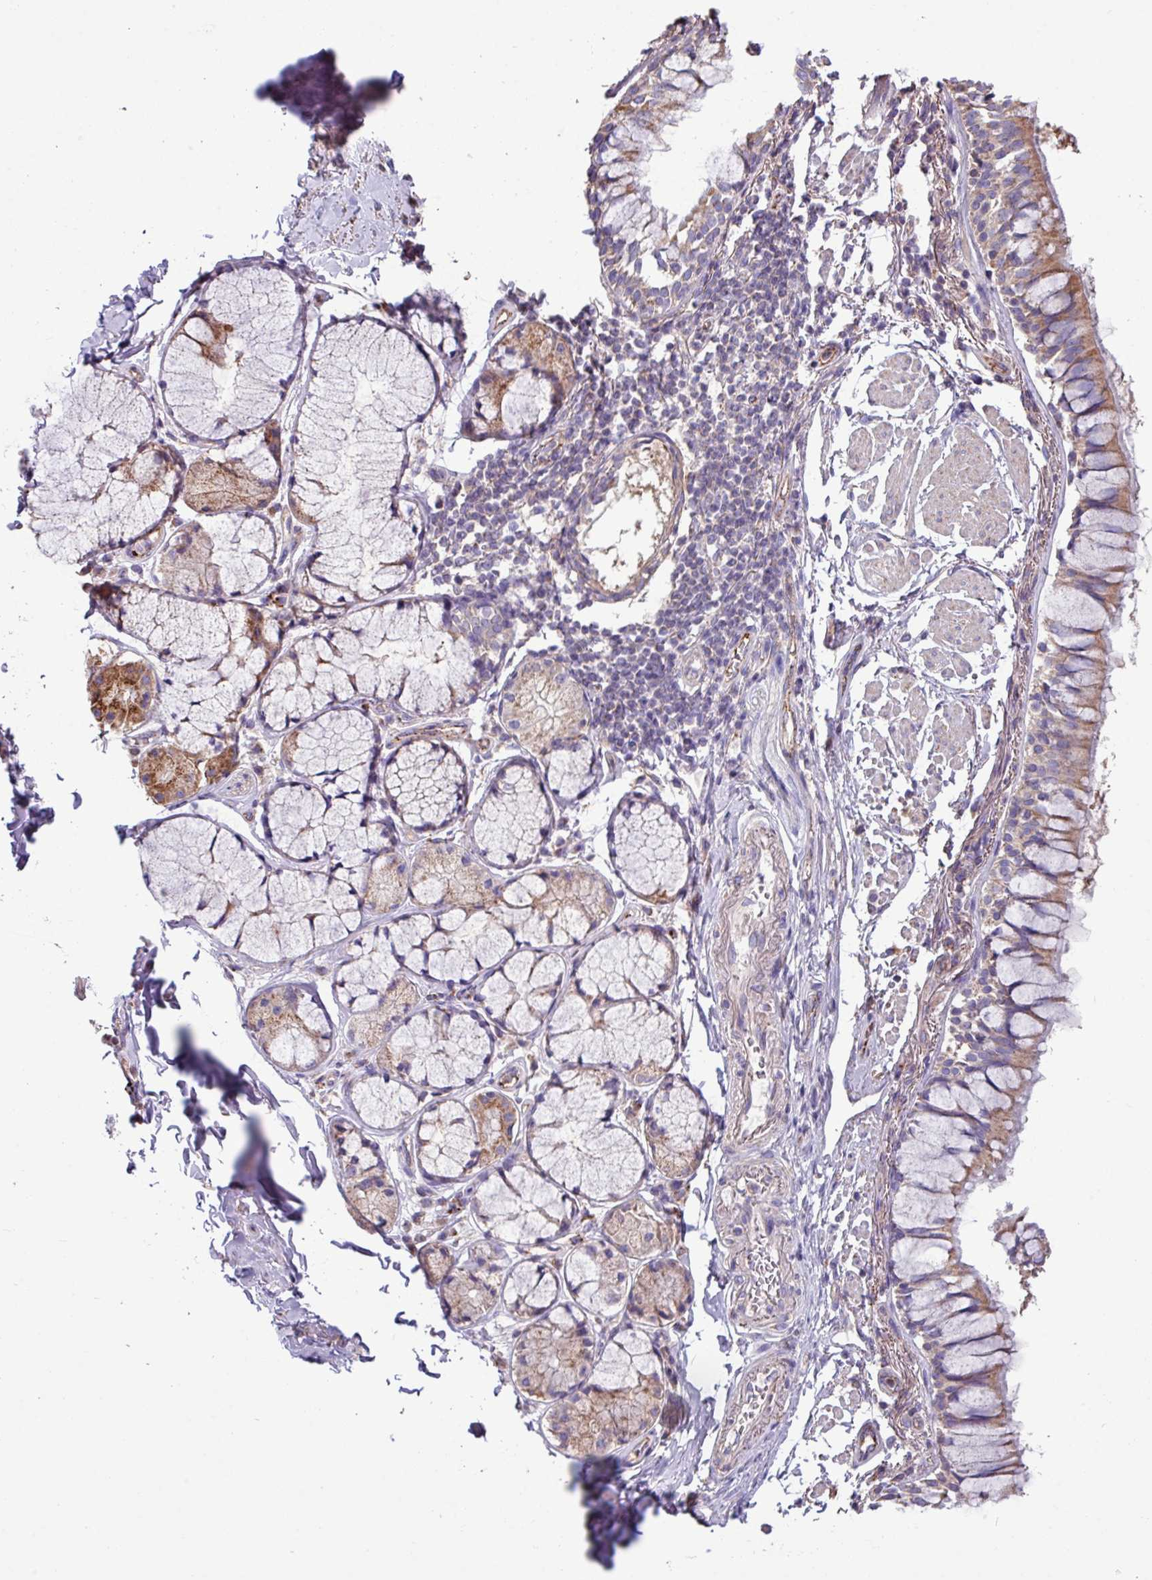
{"staining": {"intensity": "weak", "quantity": ">75%", "location": "cytoplasmic/membranous"}, "tissue": "bronchus", "cell_type": "Respiratory epithelial cells", "image_type": "normal", "snomed": [{"axis": "morphology", "description": "Normal tissue, NOS"}, {"axis": "topography", "description": "Bronchus"}], "caption": "An immunohistochemistry micrograph of benign tissue is shown. Protein staining in brown labels weak cytoplasmic/membranous positivity in bronchus within respiratory epithelial cells. The staining was performed using DAB to visualize the protein expression in brown, while the nuclei were stained in blue with hematoxylin (Magnification: 20x).", "gene": "PPM1J", "patient": {"sex": "male", "age": 70}}